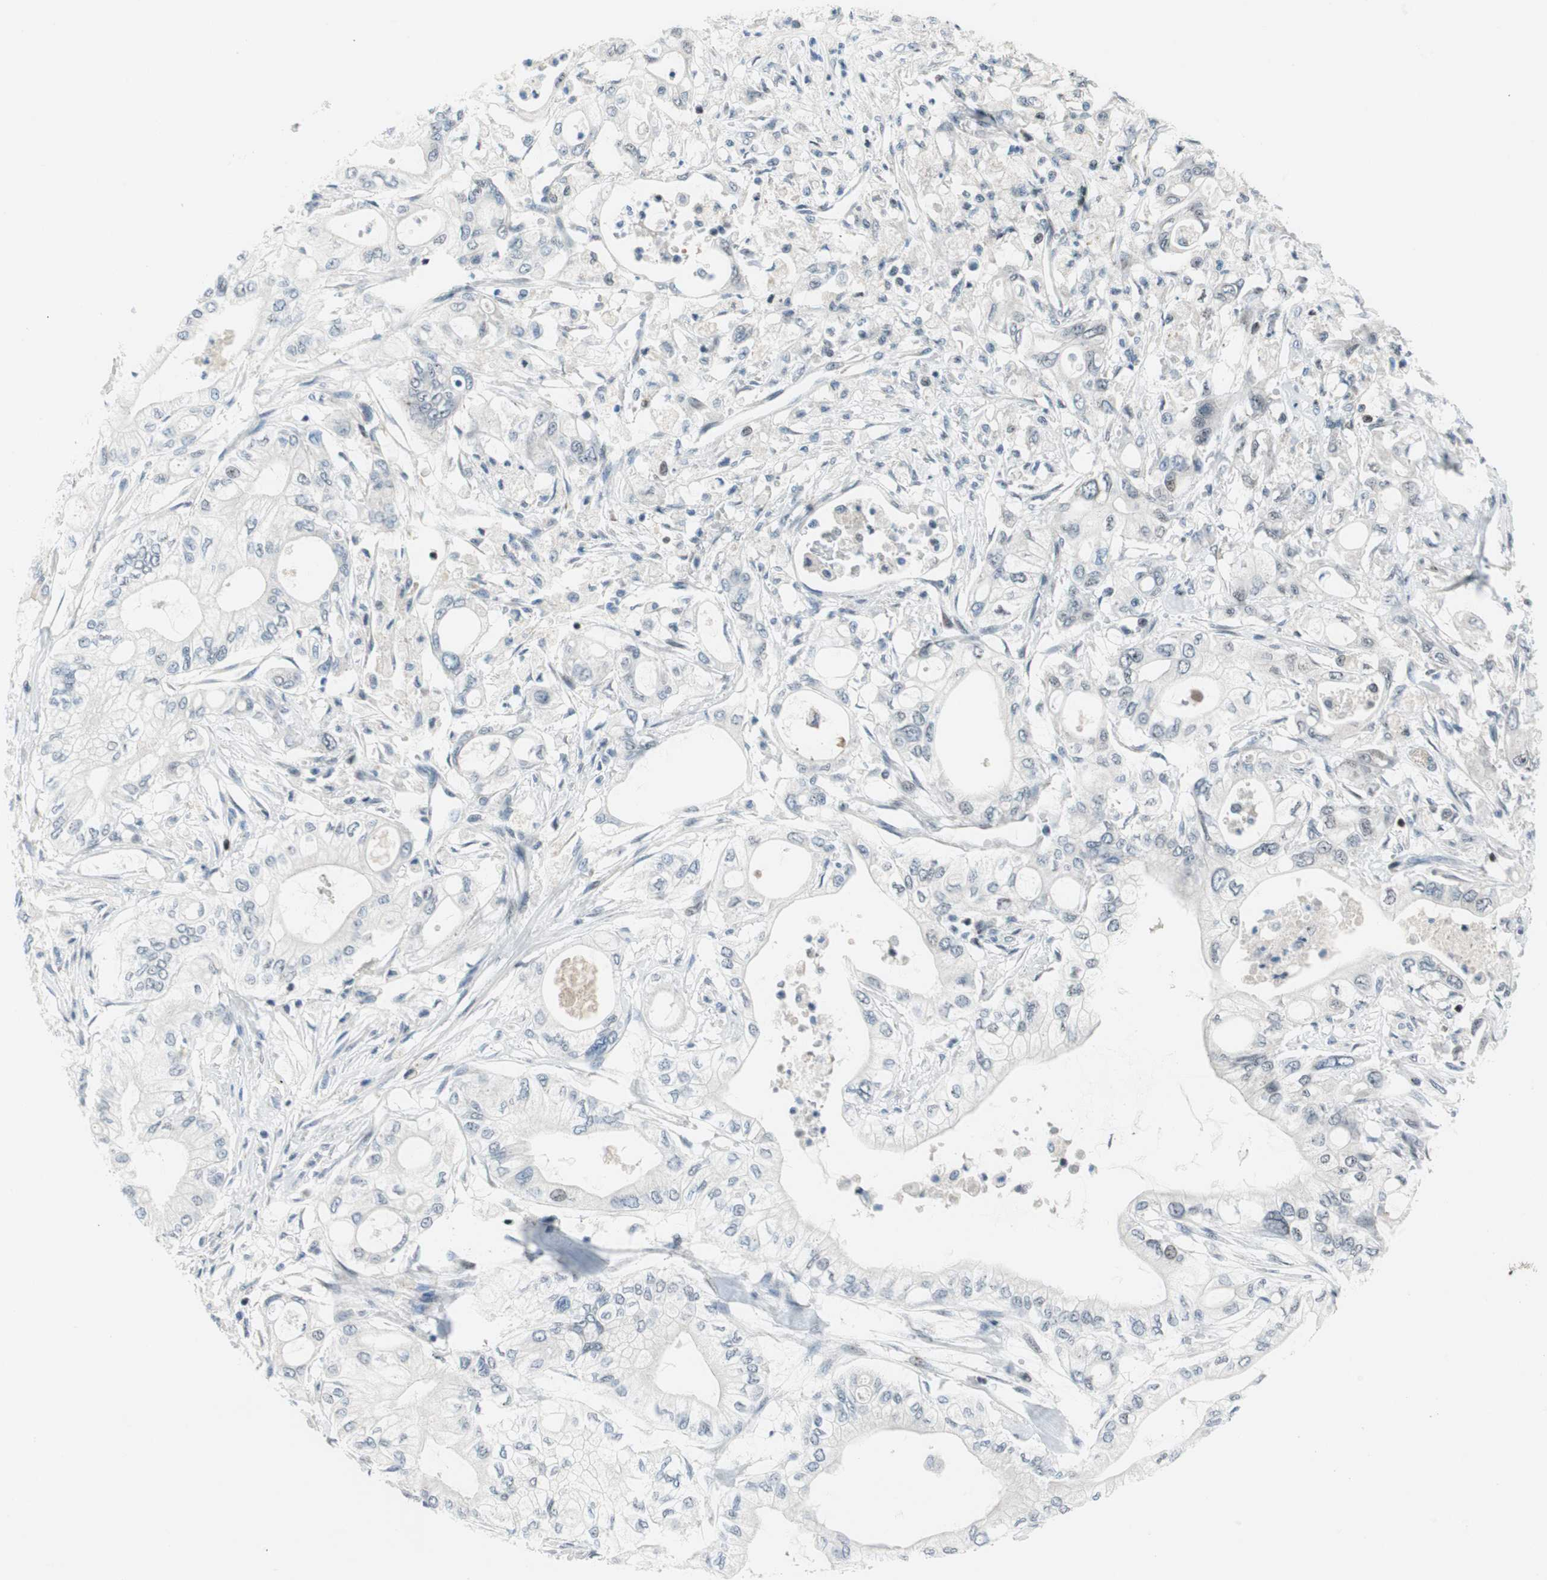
{"staining": {"intensity": "negative", "quantity": "none", "location": "none"}, "tissue": "pancreatic cancer", "cell_type": "Tumor cells", "image_type": "cancer", "snomed": [{"axis": "morphology", "description": "Adenocarcinoma, NOS"}, {"axis": "topography", "description": "Pancreas"}], "caption": "Immunohistochemistry histopathology image of human pancreatic cancer (adenocarcinoma) stained for a protein (brown), which exhibits no positivity in tumor cells. (Brightfield microscopy of DAB (3,3'-diaminobenzidine) IHC at high magnification).", "gene": "RGS10", "patient": {"sex": "male", "age": 79}}